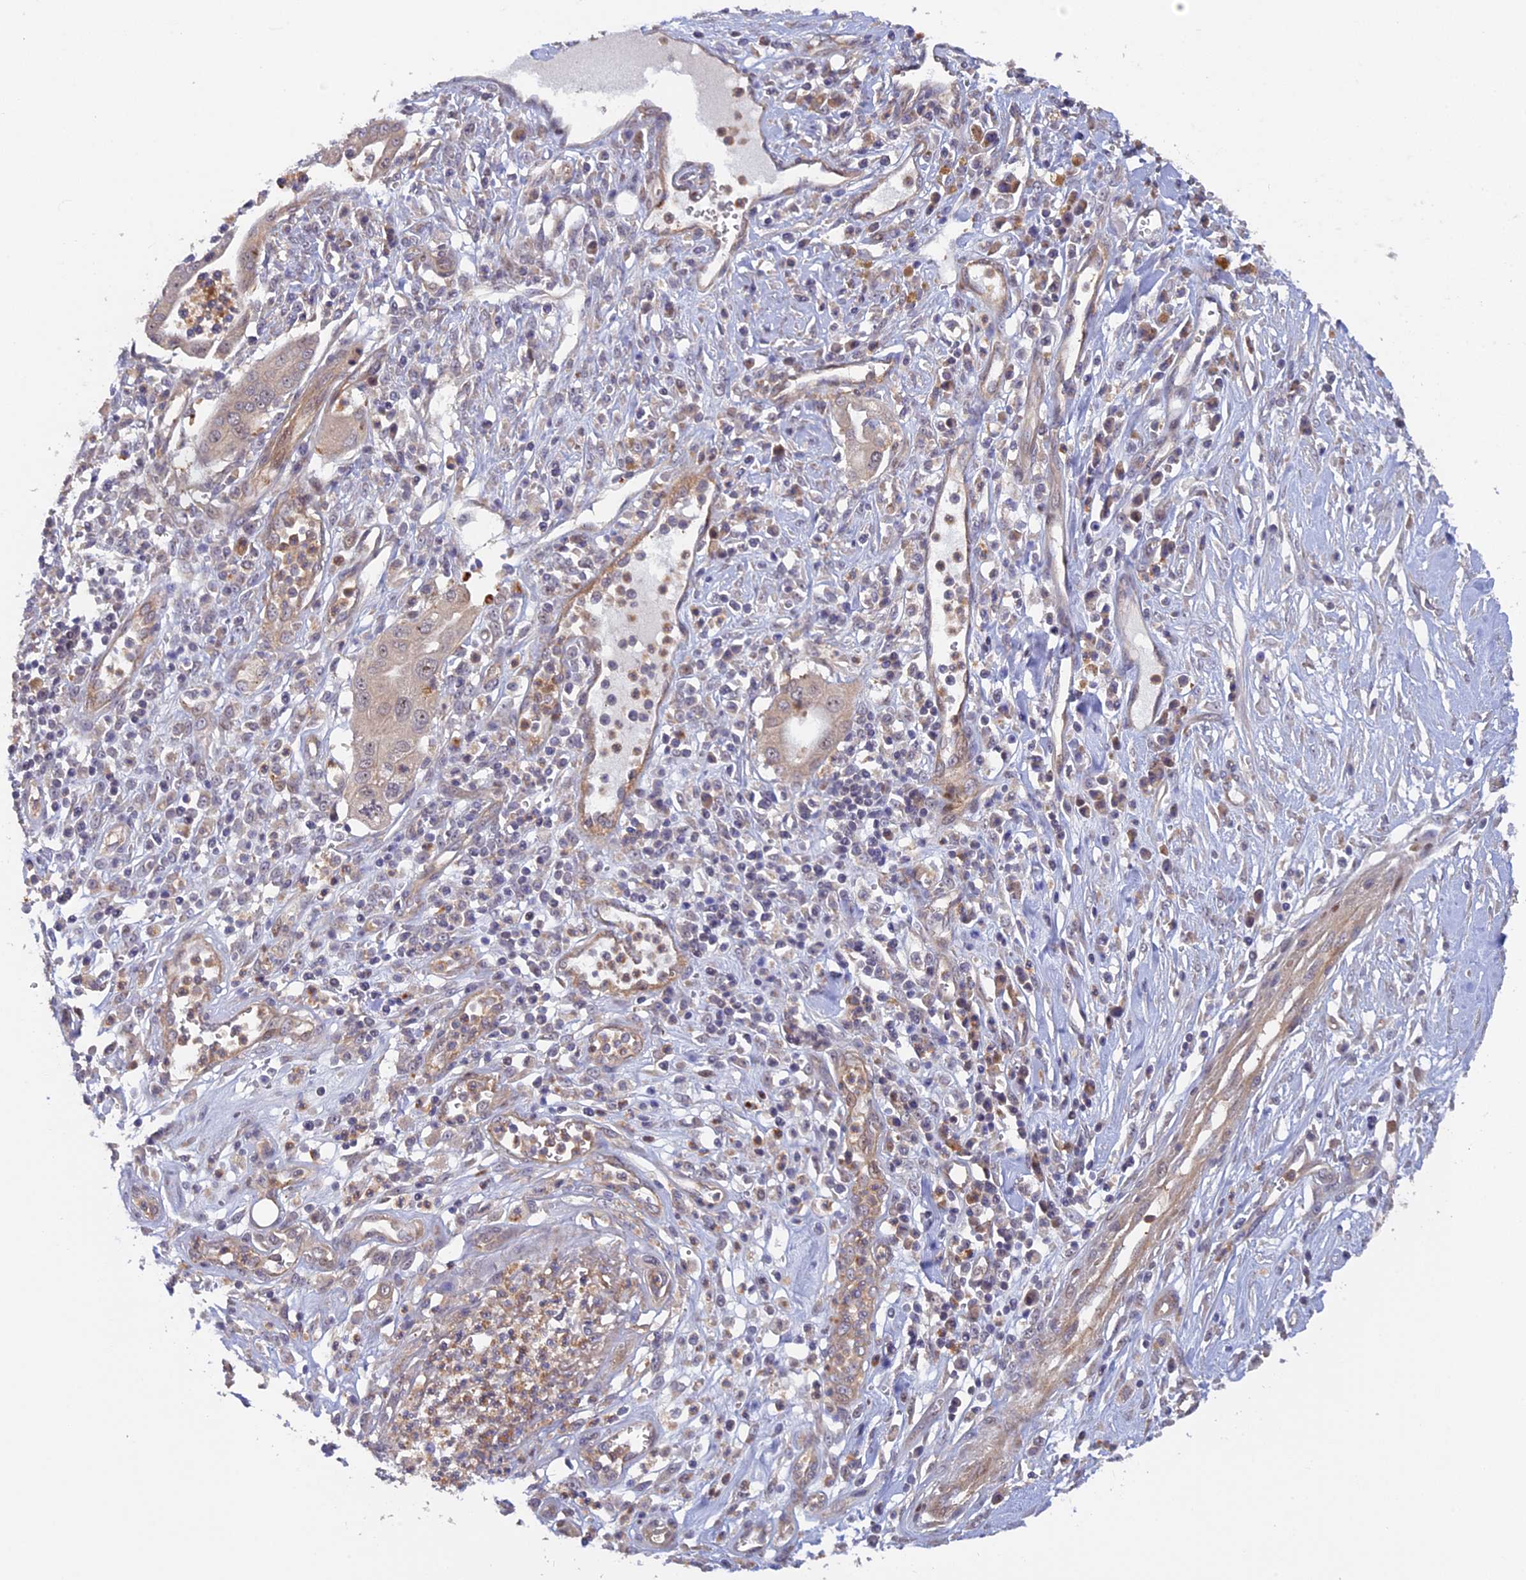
{"staining": {"intensity": "weak", "quantity": "<25%", "location": "cytoplasmic/membranous,nuclear"}, "tissue": "pancreatic cancer", "cell_type": "Tumor cells", "image_type": "cancer", "snomed": [{"axis": "morphology", "description": "Adenocarcinoma, NOS"}, {"axis": "topography", "description": "Pancreas"}], "caption": "Immunohistochemical staining of human pancreatic adenocarcinoma reveals no significant expression in tumor cells.", "gene": "FERMT1", "patient": {"sex": "male", "age": 68}}